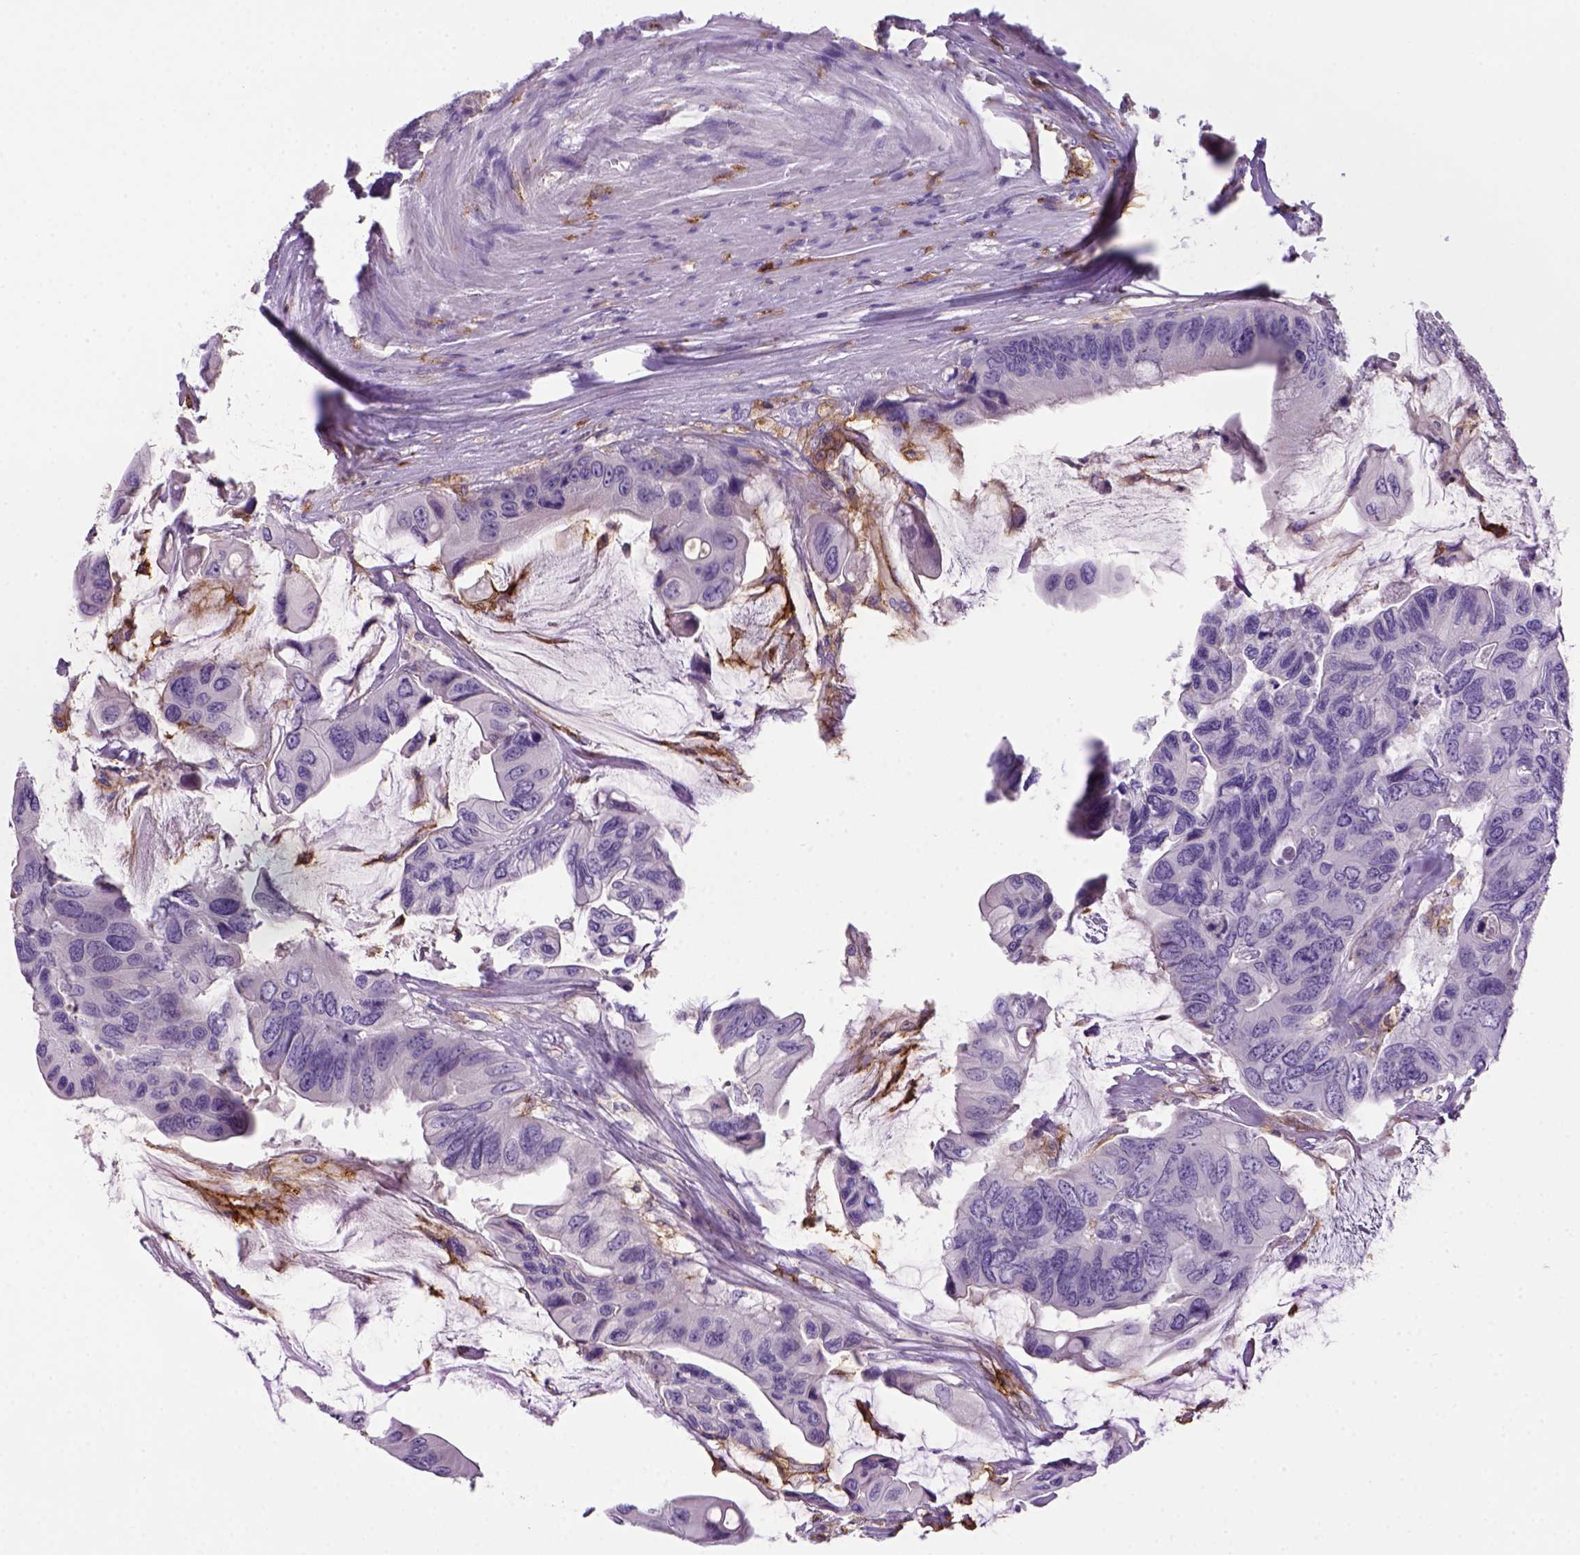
{"staining": {"intensity": "negative", "quantity": "none", "location": "none"}, "tissue": "colorectal cancer", "cell_type": "Tumor cells", "image_type": "cancer", "snomed": [{"axis": "morphology", "description": "Adenocarcinoma, NOS"}, {"axis": "topography", "description": "Rectum"}], "caption": "This is a image of IHC staining of adenocarcinoma (colorectal), which shows no expression in tumor cells.", "gene": "CD14", "patient": {"sex": "male", "age": 63}}